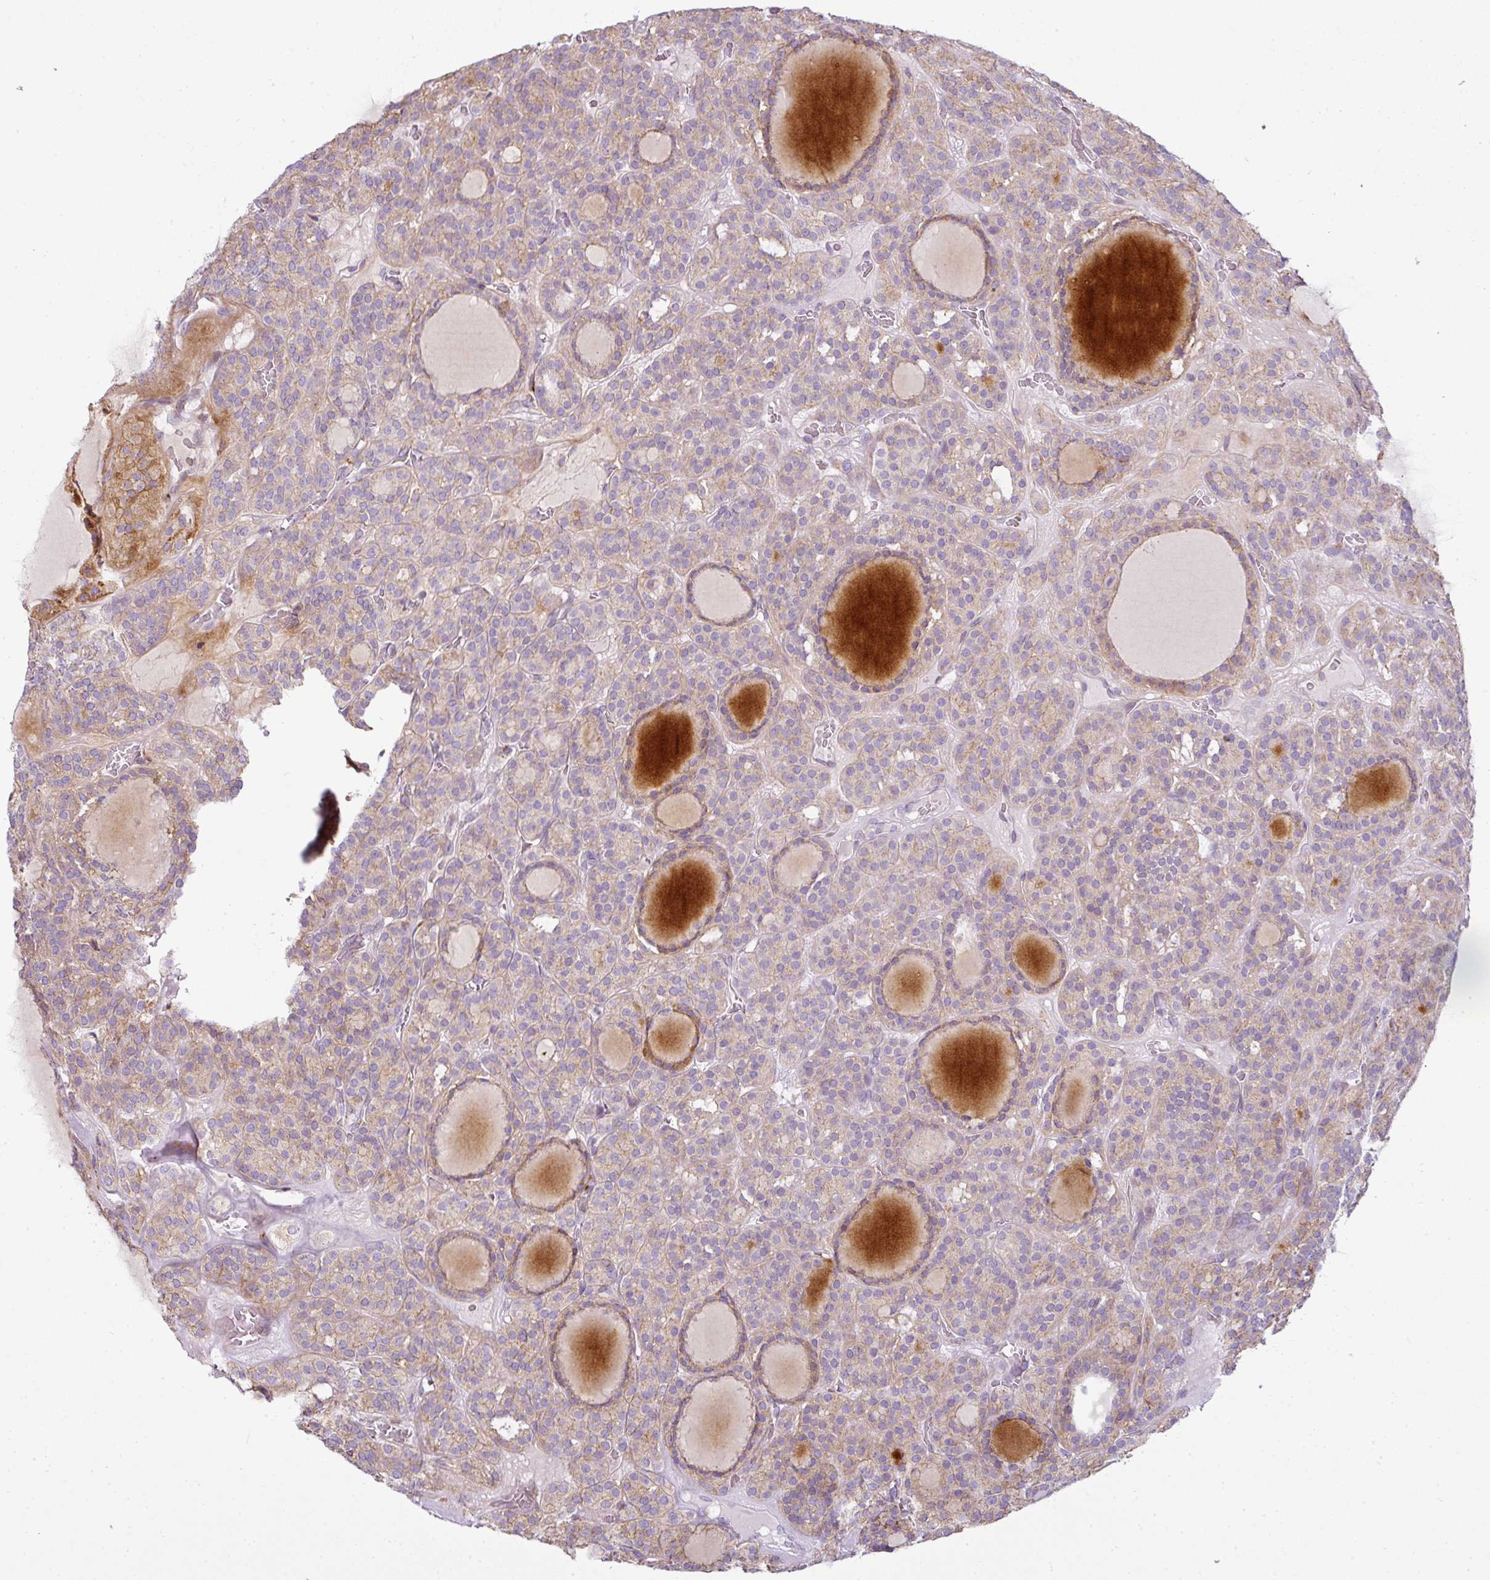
{"staining": {"intensity": "moderate", "quantity": "25%-75%", "location": "cytoplasmic/membranous"}, "tissue": "thyroid cancer", "cell_type": "Tumor cells", "image_type": "cancer", "snomed": [{"axis": "morphology", "description": "Follicular adenoma carcinoma, NOS"}, {"axis": "topography", "description": "Thyroid gland"}], "caption": "Immunohistochemical staining of human thyroid cancer (follicular adenoma carcinoma) shows moderate cytoplasmic/membranous protein positivity in approximately 25%-75% of tumor cells.", "gene": "ANKRD18A", "patient": {"sex": "female", "age": 63}}